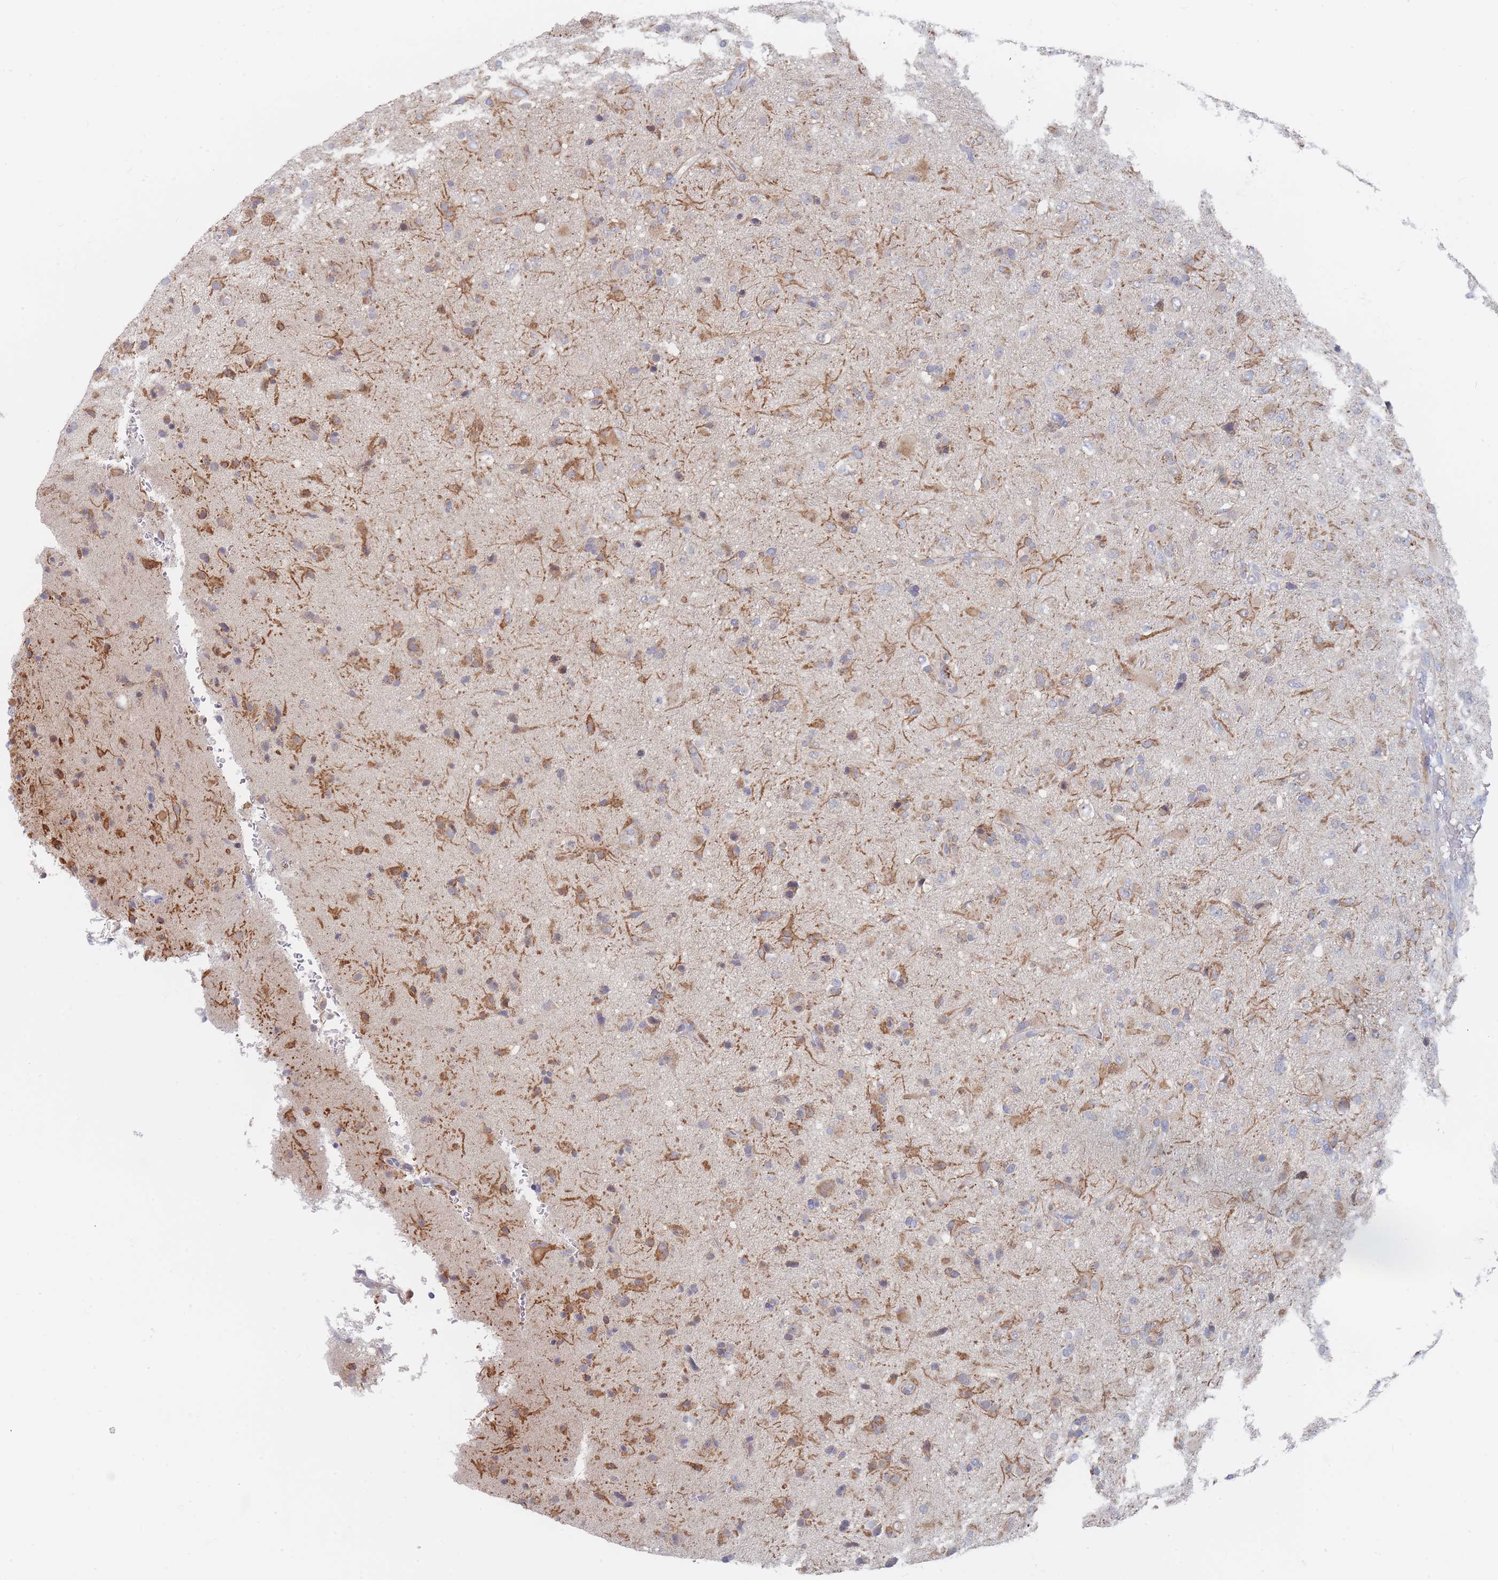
{"staining": {"intensity": "moderate", "quantity": "<25%", "location": "cytoplasmic/membranous"}, "tissue": "glioma", "cell_type": "Tumor cells", "image_type": "cancer", "snomed": [{"axis": "morphology", "description": "Glioma, malignant, Low grade"}, {"axis": "topography", "description": "Brain"}], "caption": "Protein staining by immunohistochemistry exhibits moderate cytoplasmic/membranous positivity in about <25% of tumor cells in malignant glioma (low-grade). (Brightfield microscopy of DAB IHC at high magnification).", "gene": "PPP6C", "patient": {"sex": "male", "age": 65}}